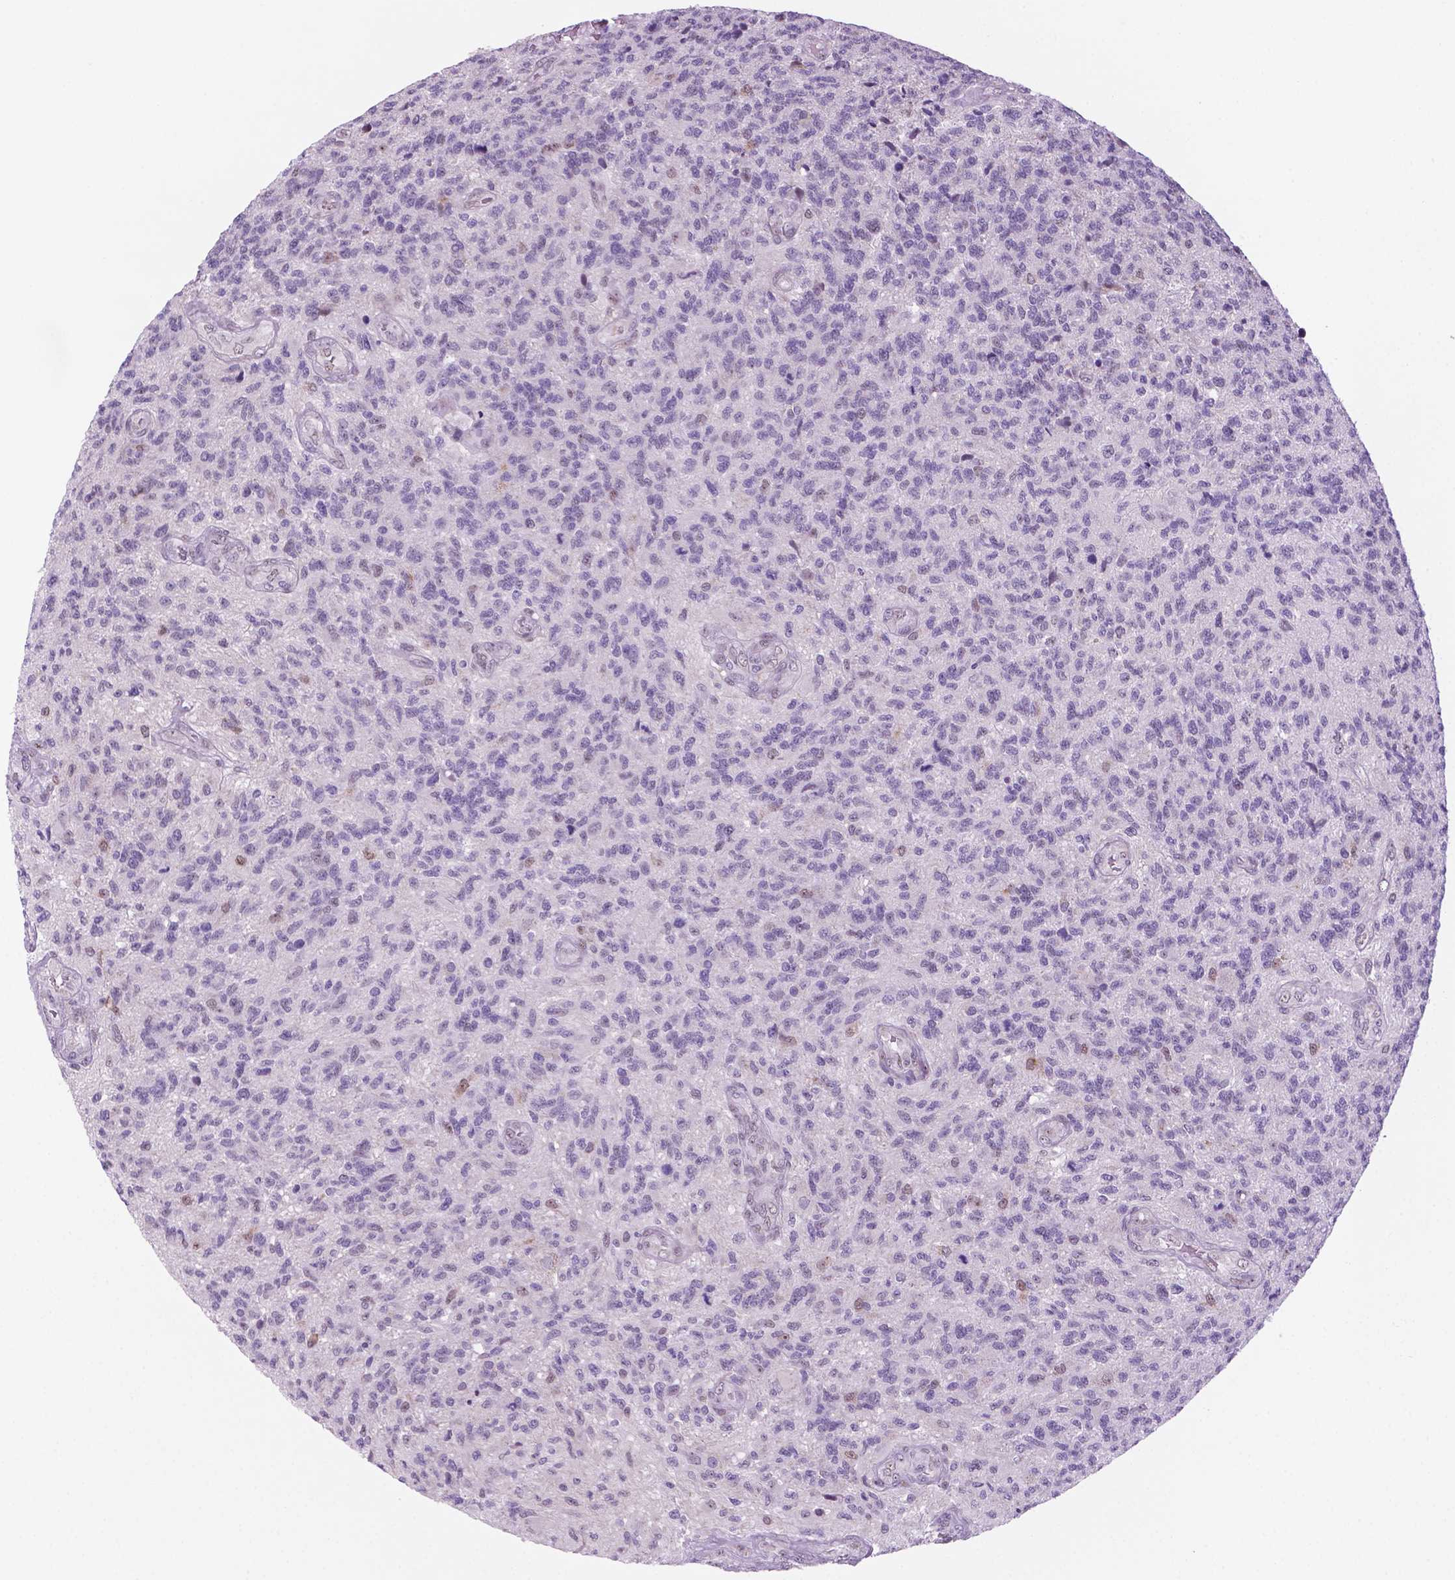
{"staining": {"intensity": "negative", "quantity": "none", "location": "none"}, "tissue": "glioma", "cell_type": "Tumor cells", "image_type": "cancer", "snomed": [{"axis": "morphology", "description": "Glioma, malignant, High grade"}, {"axis": "topography", "description": "Brain"}], "caption": "Immunohistochemistry (IHC) histopathology image of human glioma stained for a protein (brown), which demonstrates no staining in tumor cells.", "gene": "C18orf21", "patient": {"sex": "male", "age": 56}}